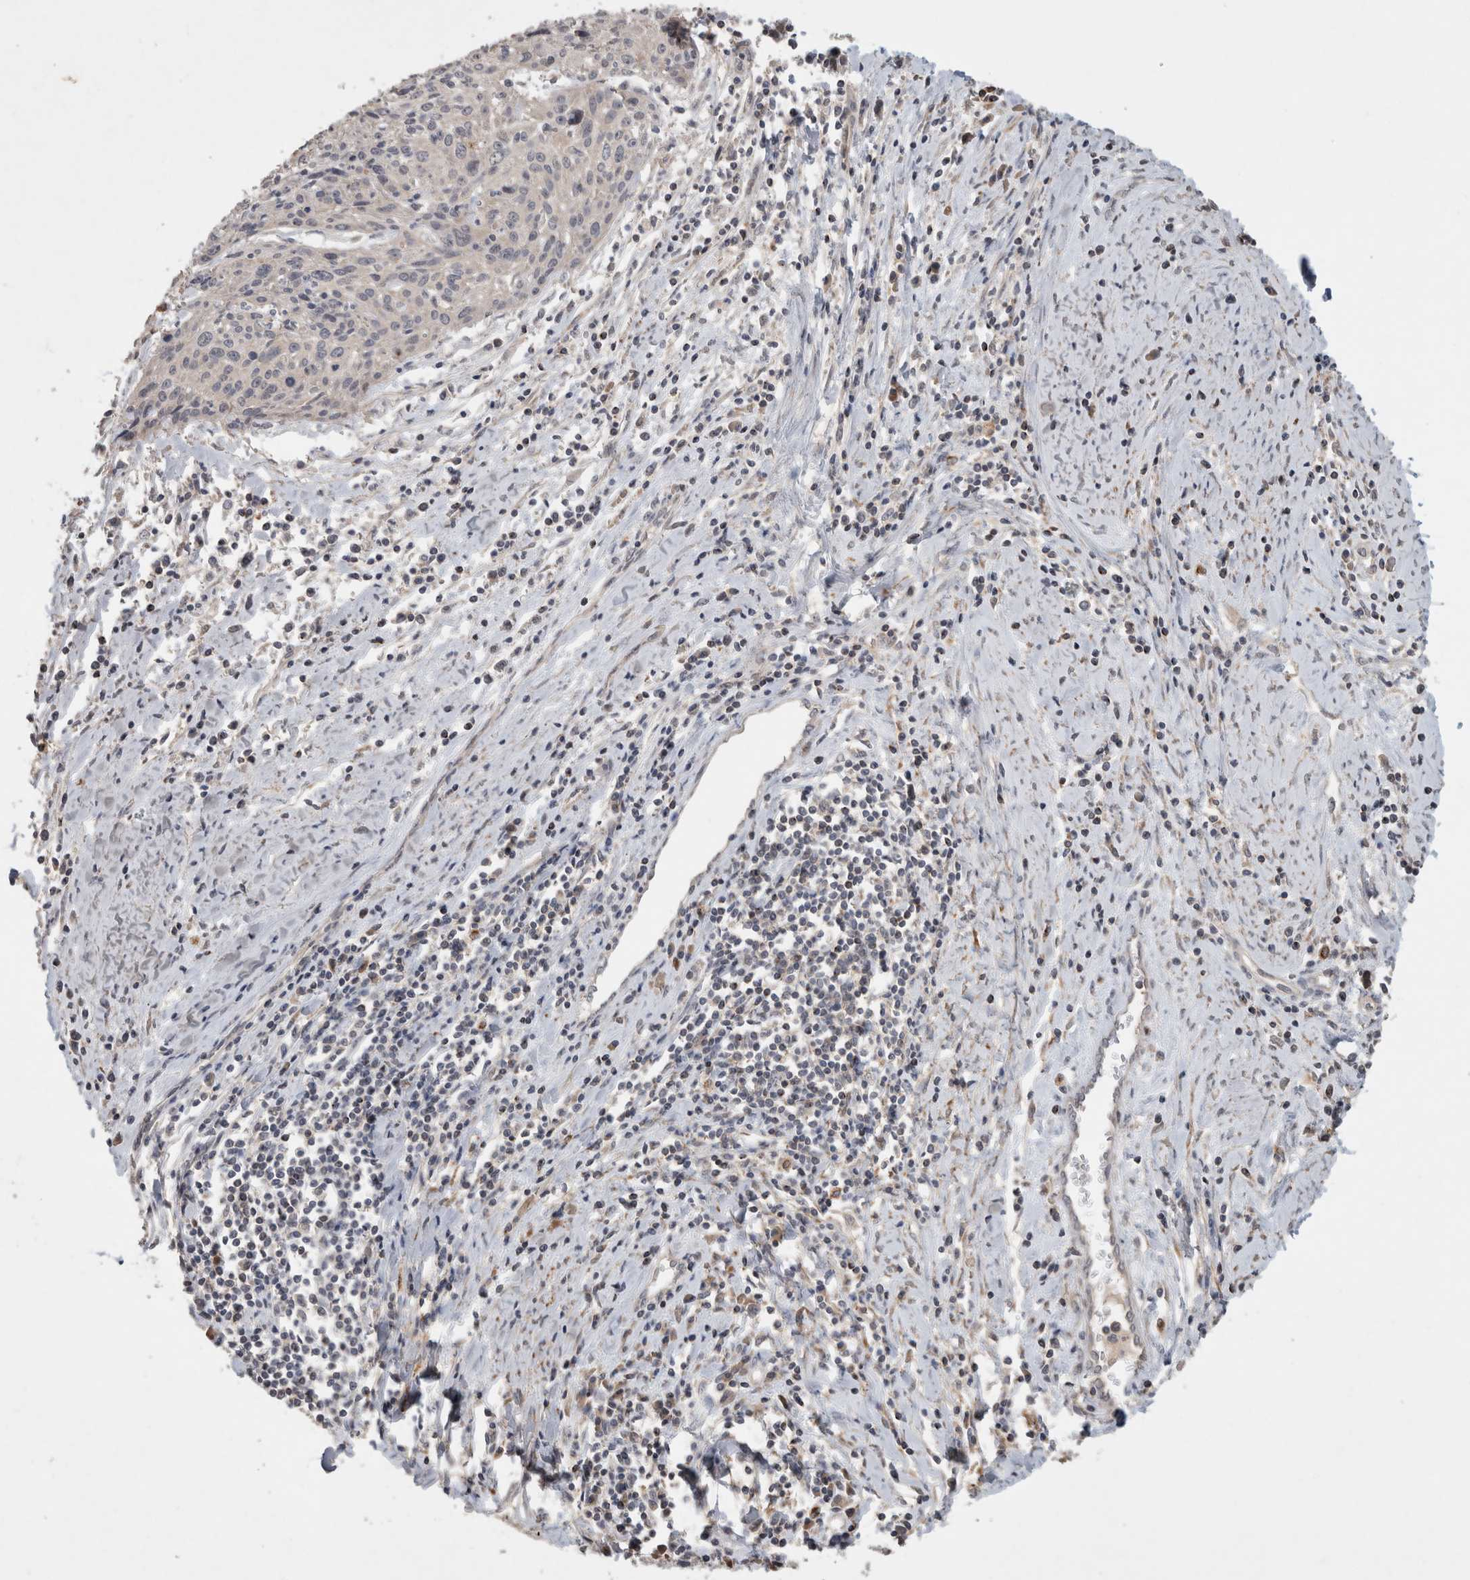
{"staining": {"intensity": "negative", "quantity": "none", "location": "none"}, "tissue": "cervical cancer", "cell_type": "Tumor cells", "image_type": "cancer", "snomed": [{"axis": "morphology", "description": "Squamous cell carcinoma, NOS"}, {"axis": "topography", "description": "Cervix"}], "caption": "This is an immunohistochemistry (IHC) image of human cervical cancer. There is no positivity in tumor cells.", "gene": "SERAC1", "patient": {"sex": "female", "age": 51}}